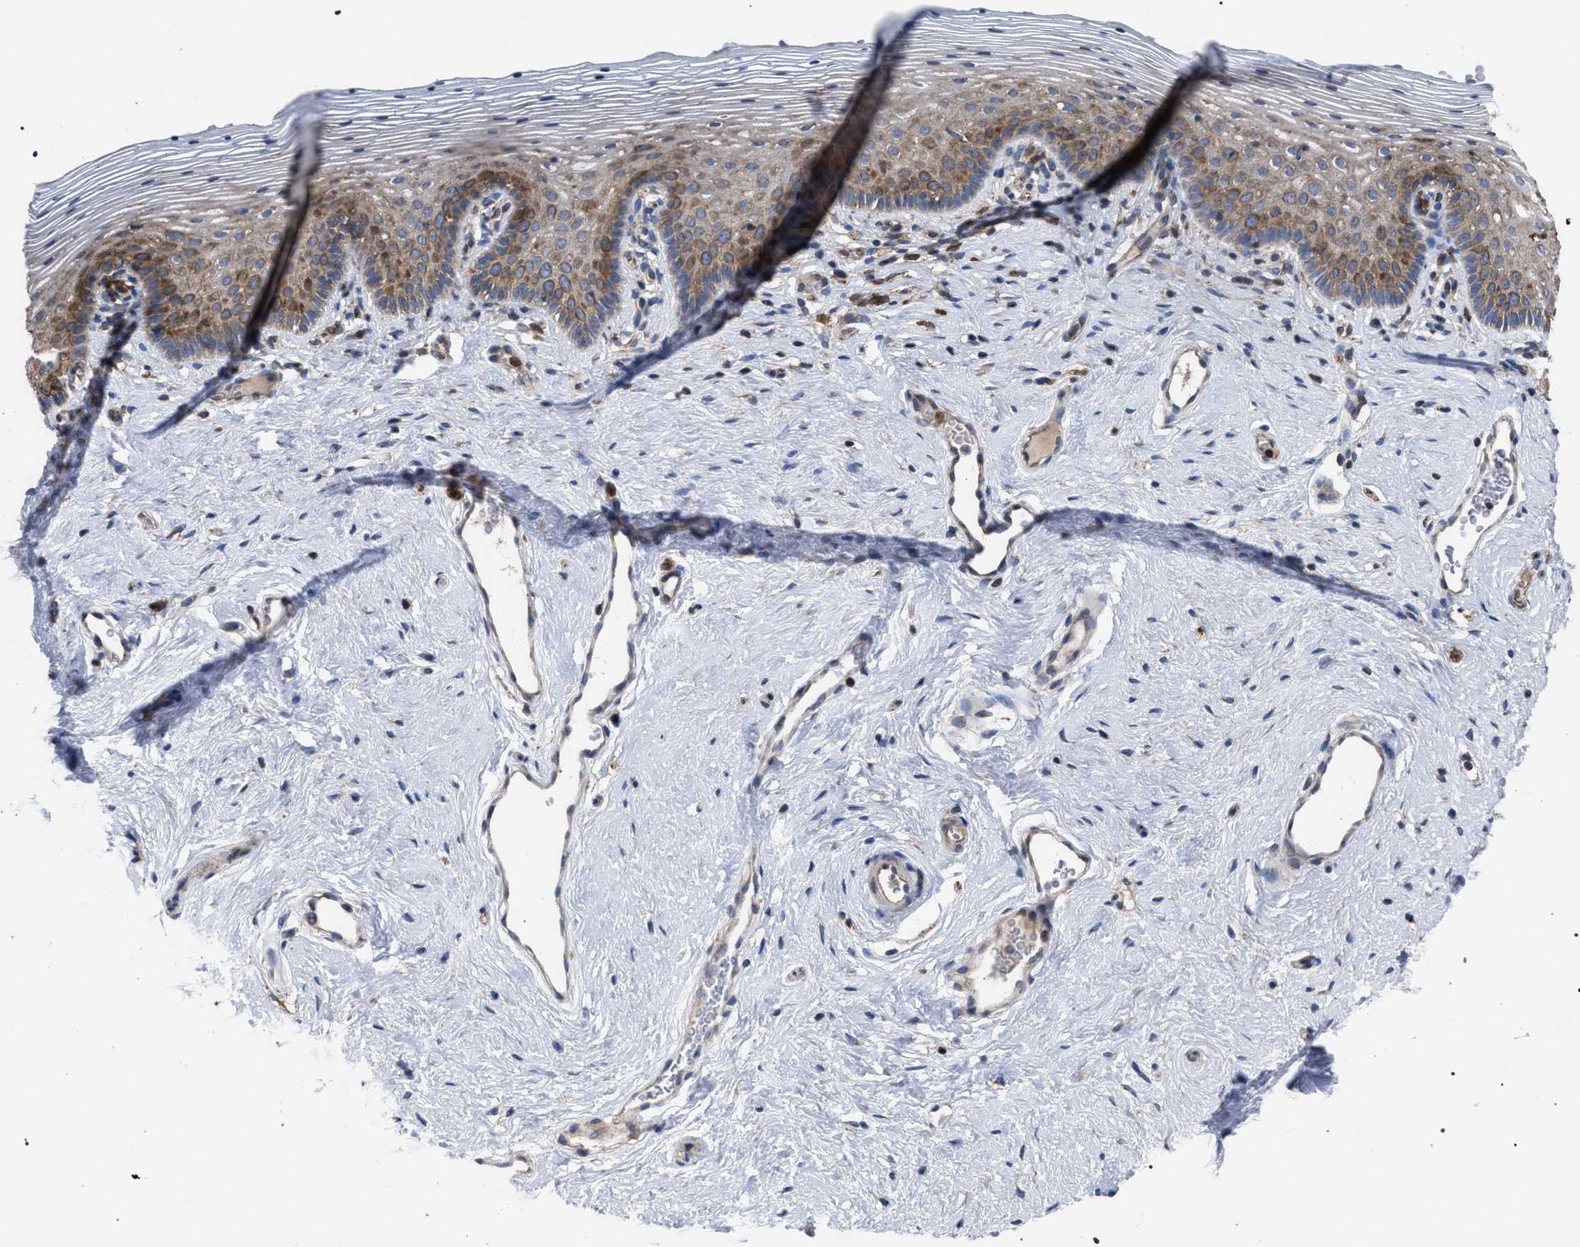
{"staining": {"intensity": "moderate", "quantity": ">75%", "location": "cytoplasmic/membranous"}, "tissue": "vagina", "cell_type": "Squamous epithelial cells", "image_type": "normal", "snomed": [{"axis": "morphology", "description": "Normal tissue, NOS"}, {"axis": "topography", "description": "Vagina"}], "caption": "Immunohistochemical staining of normal human vagina displays >75% levels of moderate cytoplasmic/membranous protein staining in approximately >75% of squamous epithelial cells.", "gene": "CDR2L", "patient": {"sex": "female", "age": 32}}